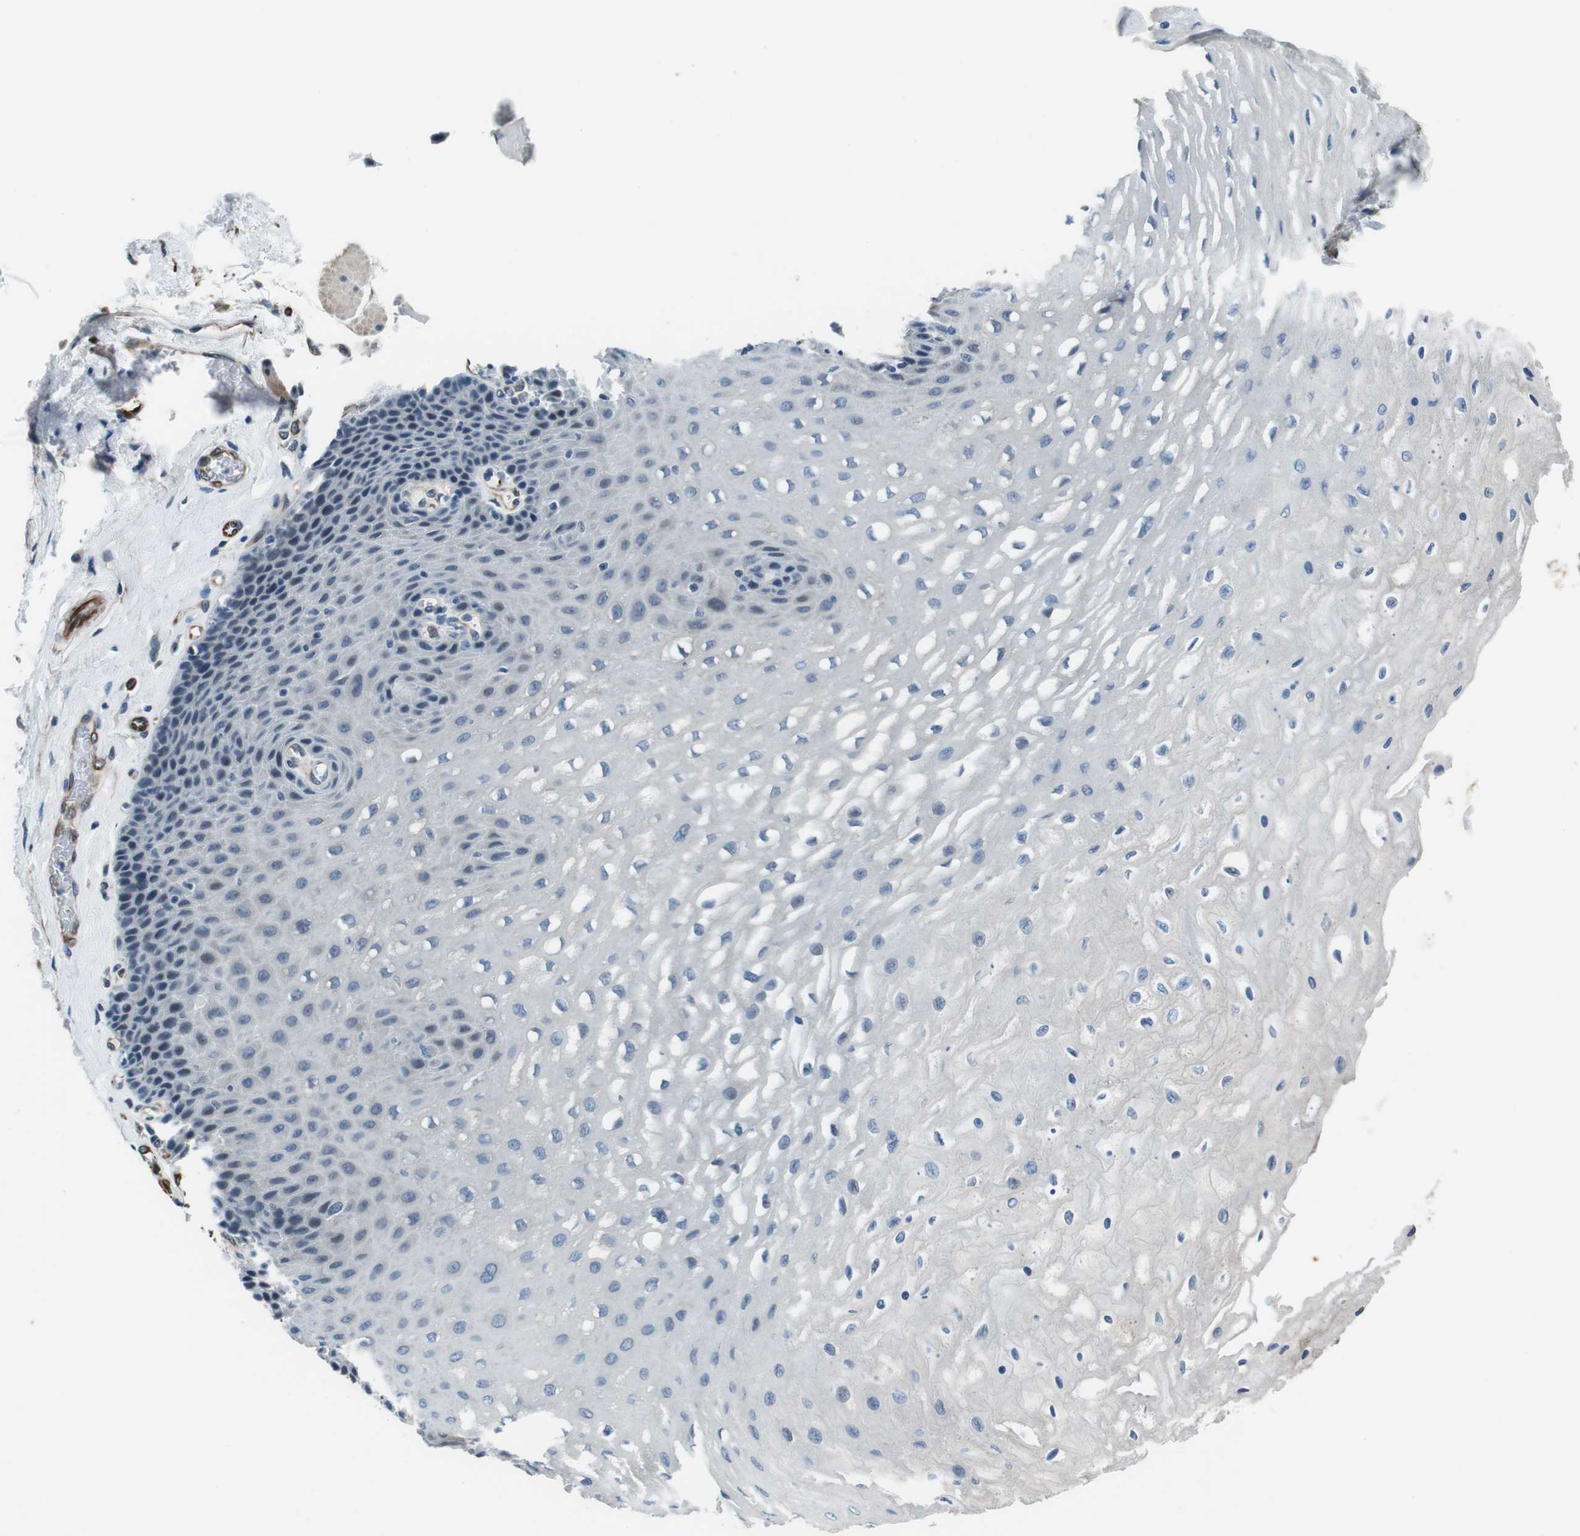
{"staining": {"intensity": "negative", "quantity": "none", "location": "none"}, "tissue": "esophagus", "cell_type": "Squamous epithelial cells", "image_type": "normal", "snomed": [{"axis": "morphology", "description": "Normal tissue, NOS"}, {"axis": "topography", "description": "Esophagus"}], "caption": "Esophagus was stained to show a protein in brown. There is no significant expression in squamous epithelial cells. (Immunohistochemistry, brightfield microscopy, high magnification).", "gene": "LRRC49", "patient": {"sex": "female", "age": 72}}